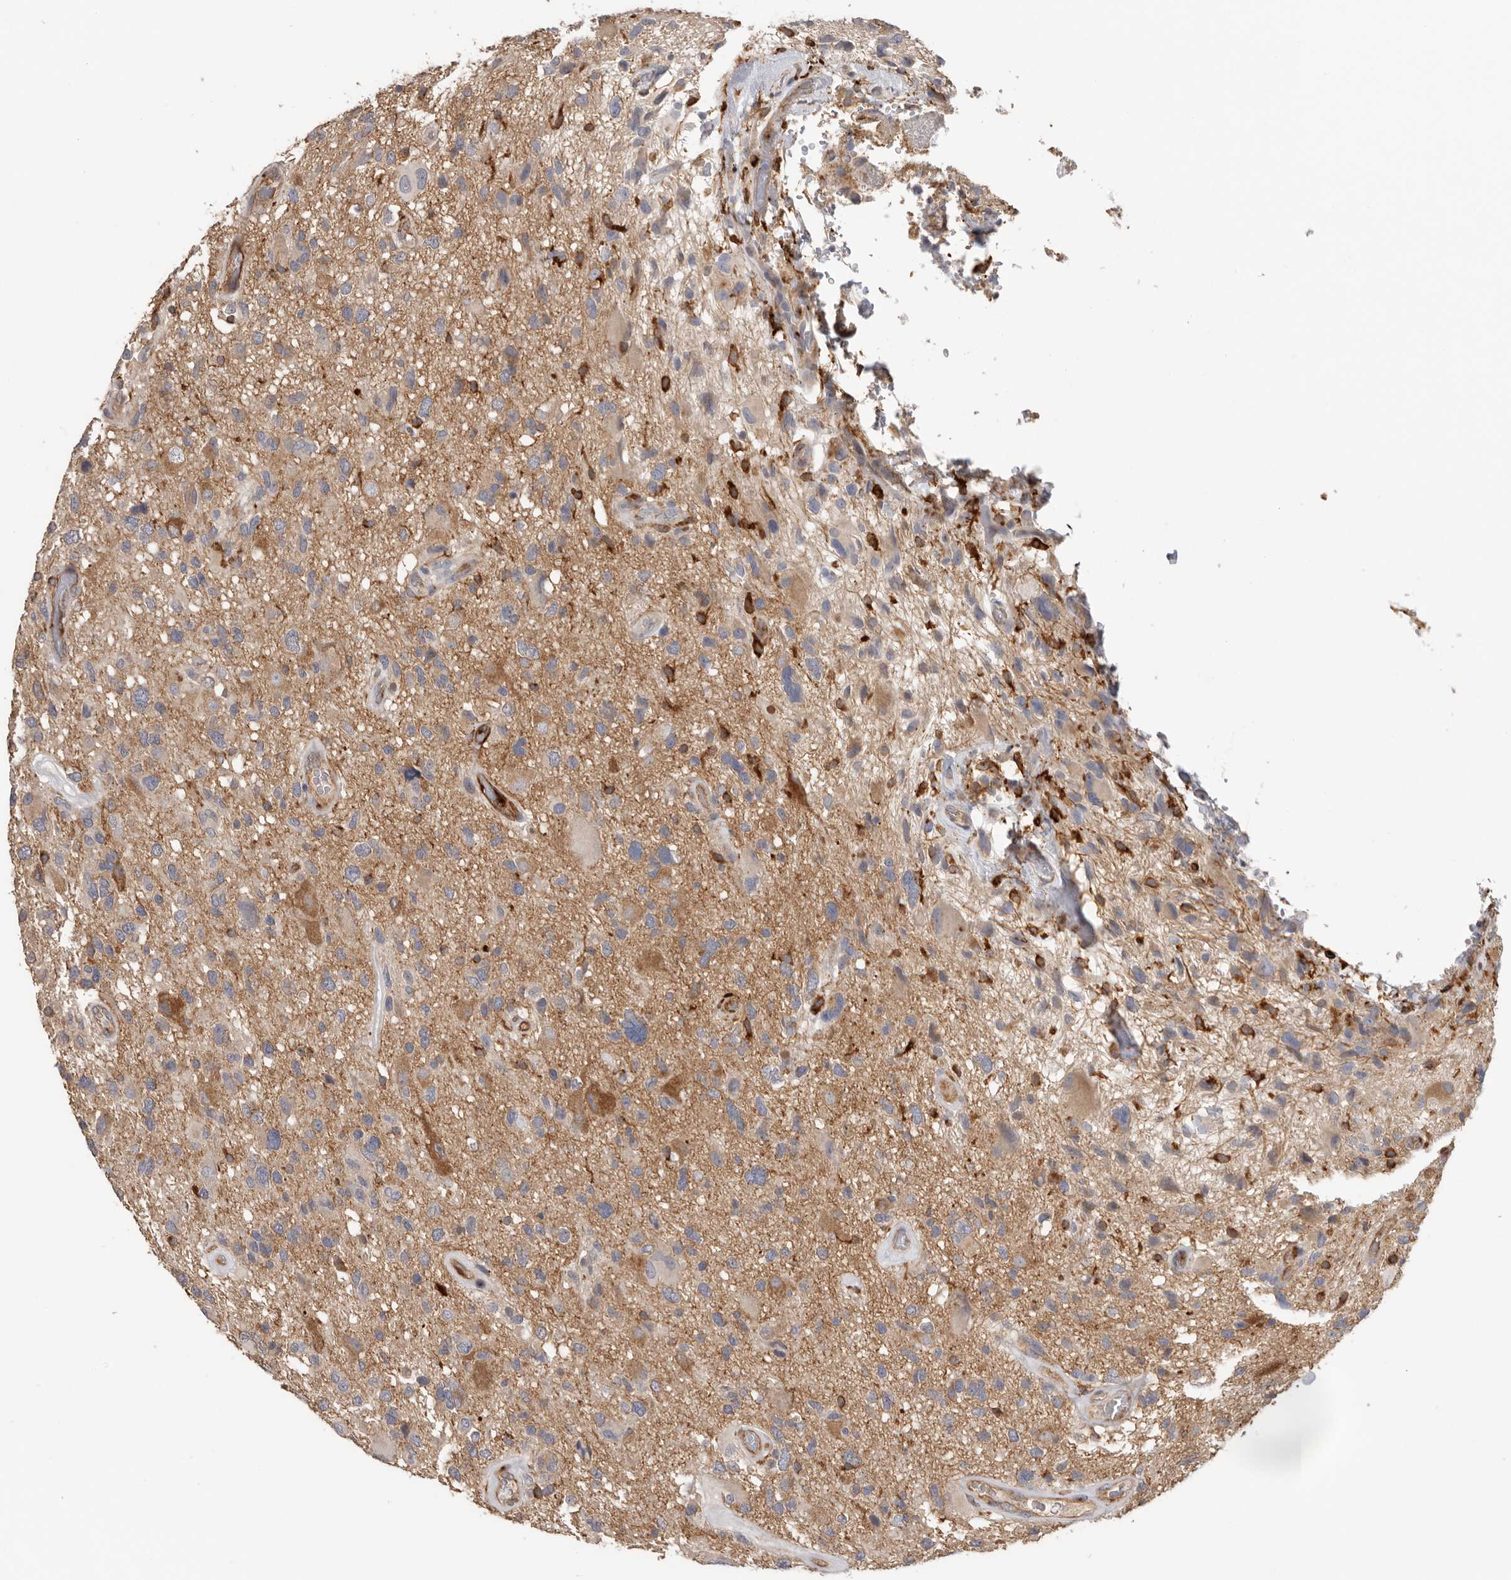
{"staining": {"intensity": "moderate", "quantity": ">75%", "location": "cytoplasmic/membranous"}, "tissue": "glioma", "cell_type": "Tumor cells", "image_type": "cancer", "snomed": [{"axis": "morphology", "description": "Glioma, malignant, High grade"}, {"axis": "topography", "description": "Brain"}], "caption": "A medium amount of moderate cytoplasmic/membranous expression is identified in approximately >75% of tumor cells in high-grade glioma (malignant) tissue.", "gene": "TFRC", "patient": {"sex": "male", "age": 33}}